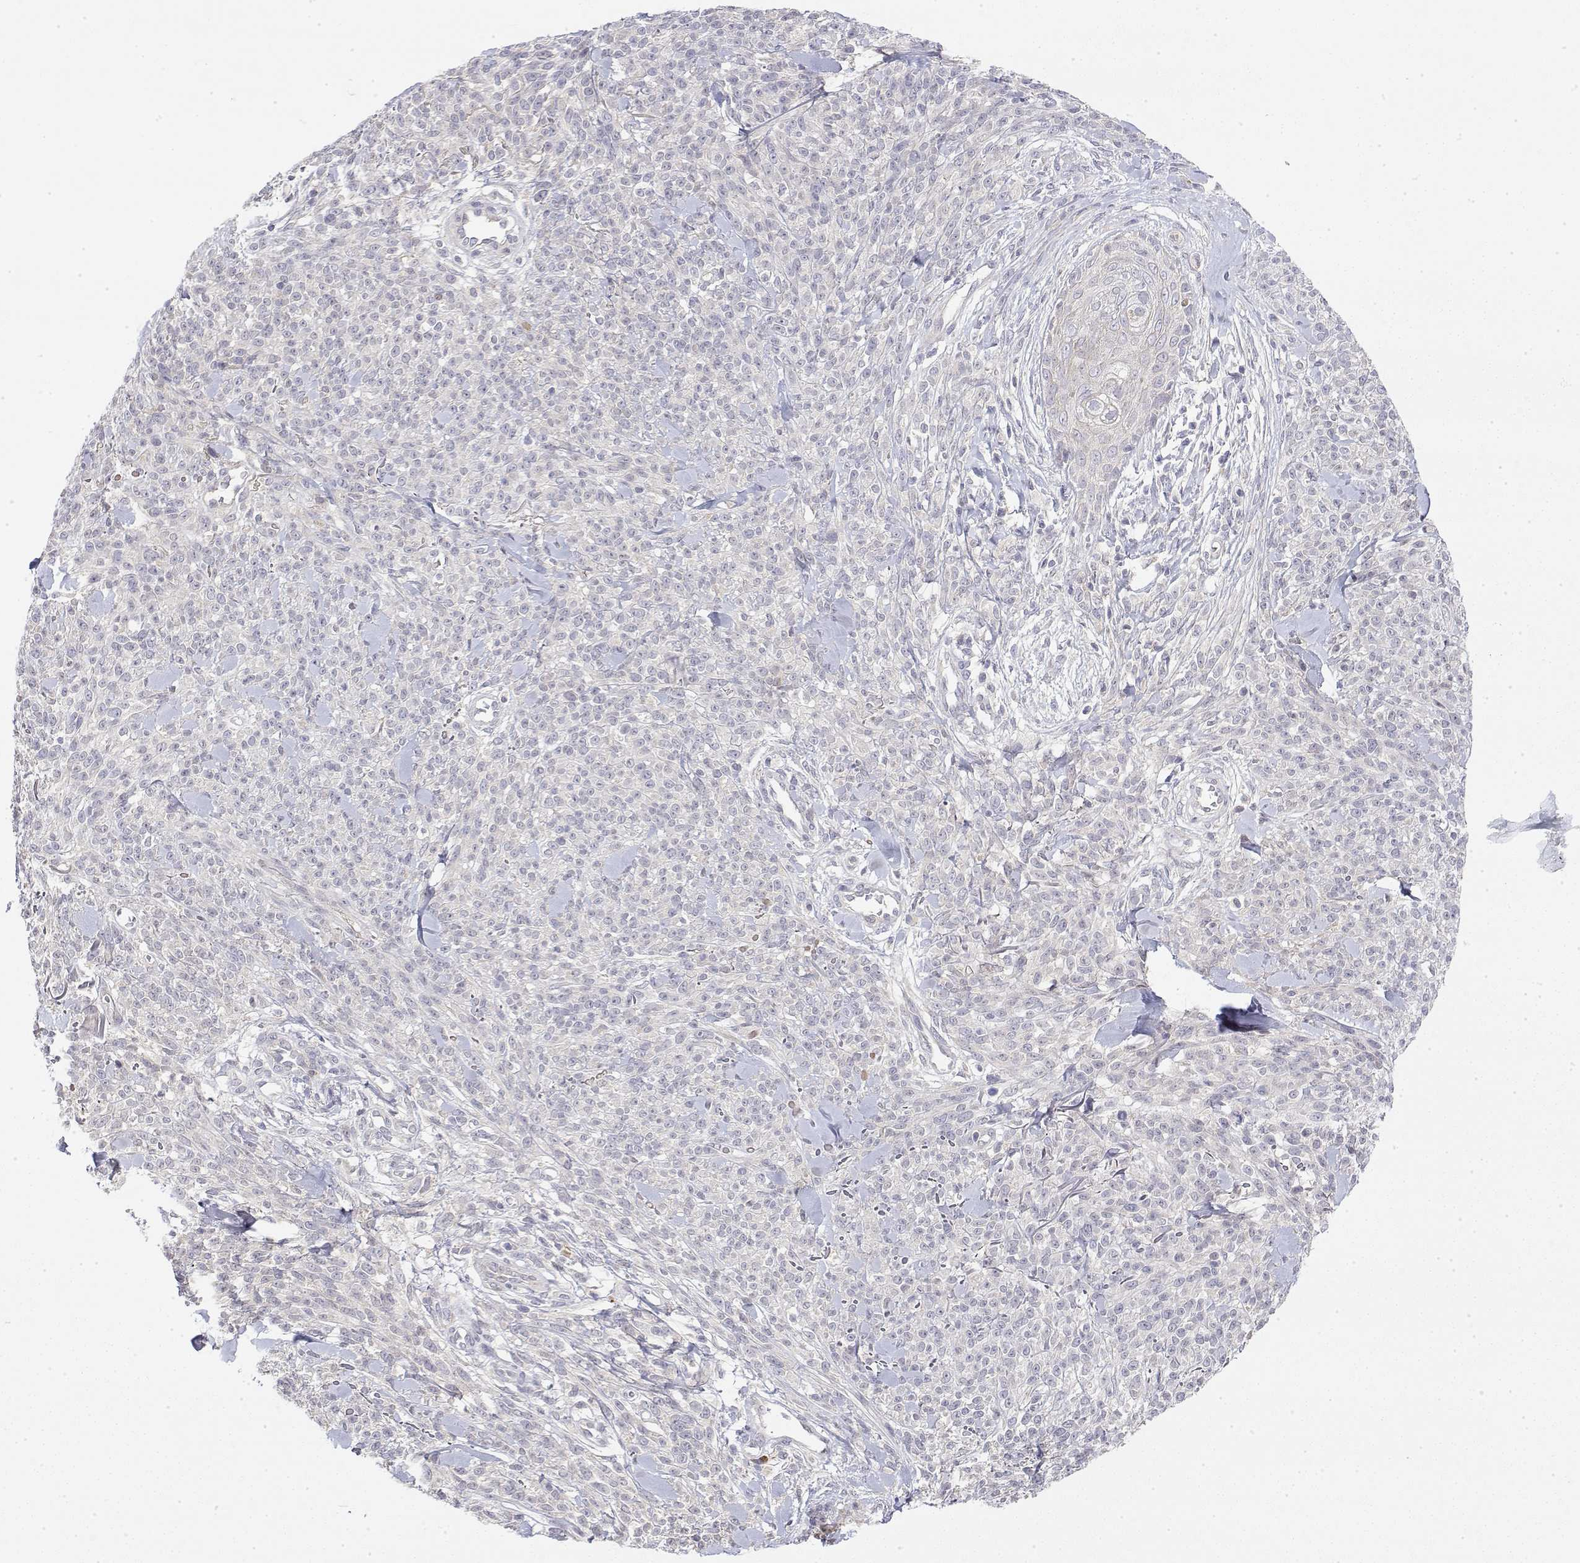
{"staining": {"intensity": "negative", "quantity": "none", "location": "none"}, "tissue": "melanoma", "cell_type": "Tumor cells", "image_type": "cancer", "snomed": [{"axis": "morphology", "description": "Malignant melanoma, NOS"}, {"axis": "topography", "description": "Skin"}, {"axis": "topography", "description": "Skin of trunk"}], "caption": "IHC micrograph of neoplastic tissue: human malignant melanoma stained with DAB (3,3'-diaminobenzidine) displays no significant protein staining in tumor cells.", "gene": "IGFBP4", "patient": {"sex": "male", "age": 74}}